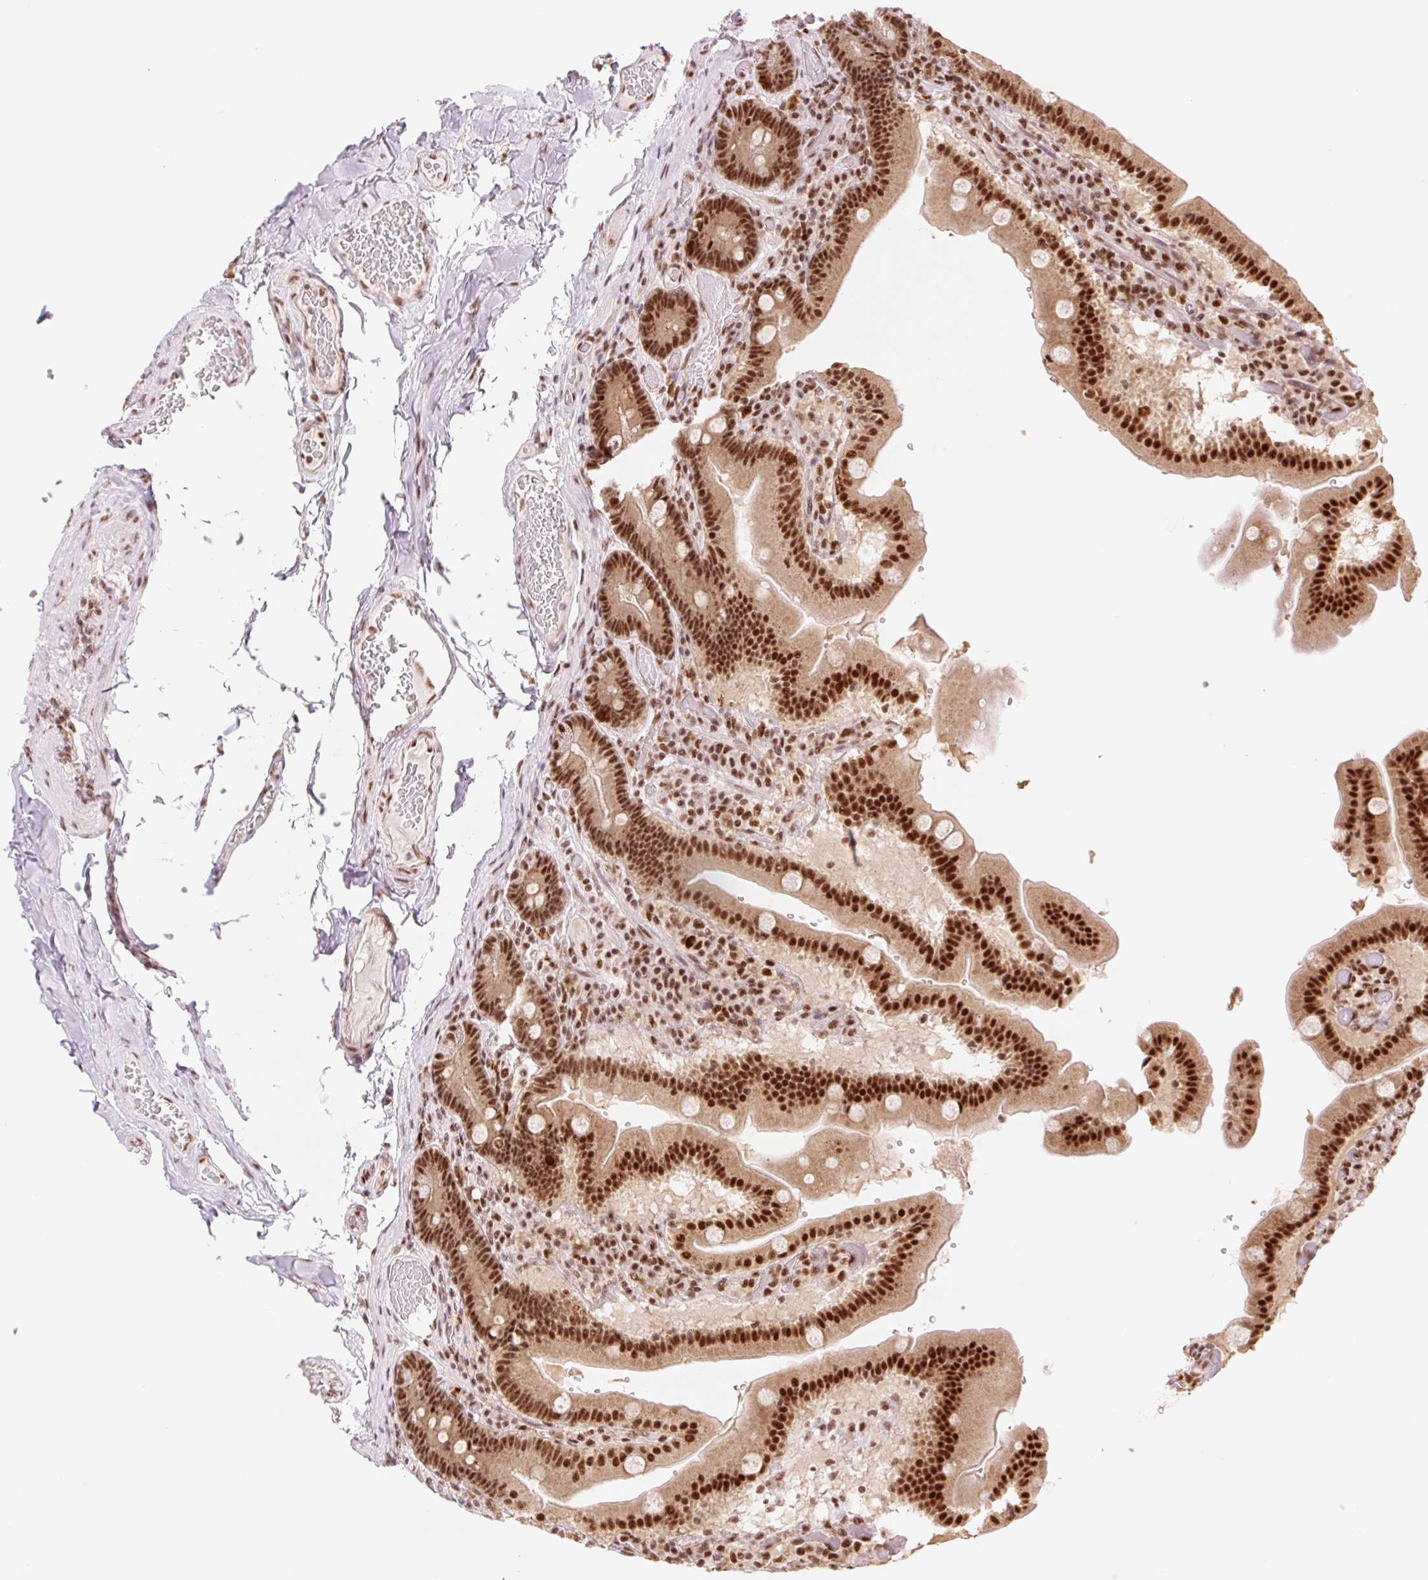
{"staining": {"intensity": "strong", "quantity": ">75%", "location": "nuclear"}, "tissue": "duodenum", "cell_type": "Glandular cells", "image_type": "normal", "snomed": [{"axis": "morphology", "description": "Normal tissue, NOS"}, {"axis": "topography", "description": "Duodenum"}], "caption": "Protein analysis of benign duodenum reveals strong nuclear positivity in about >75% of glandular cells.", "gene": "PRDM11", "patient": {"sex": "female", "age": 62}}